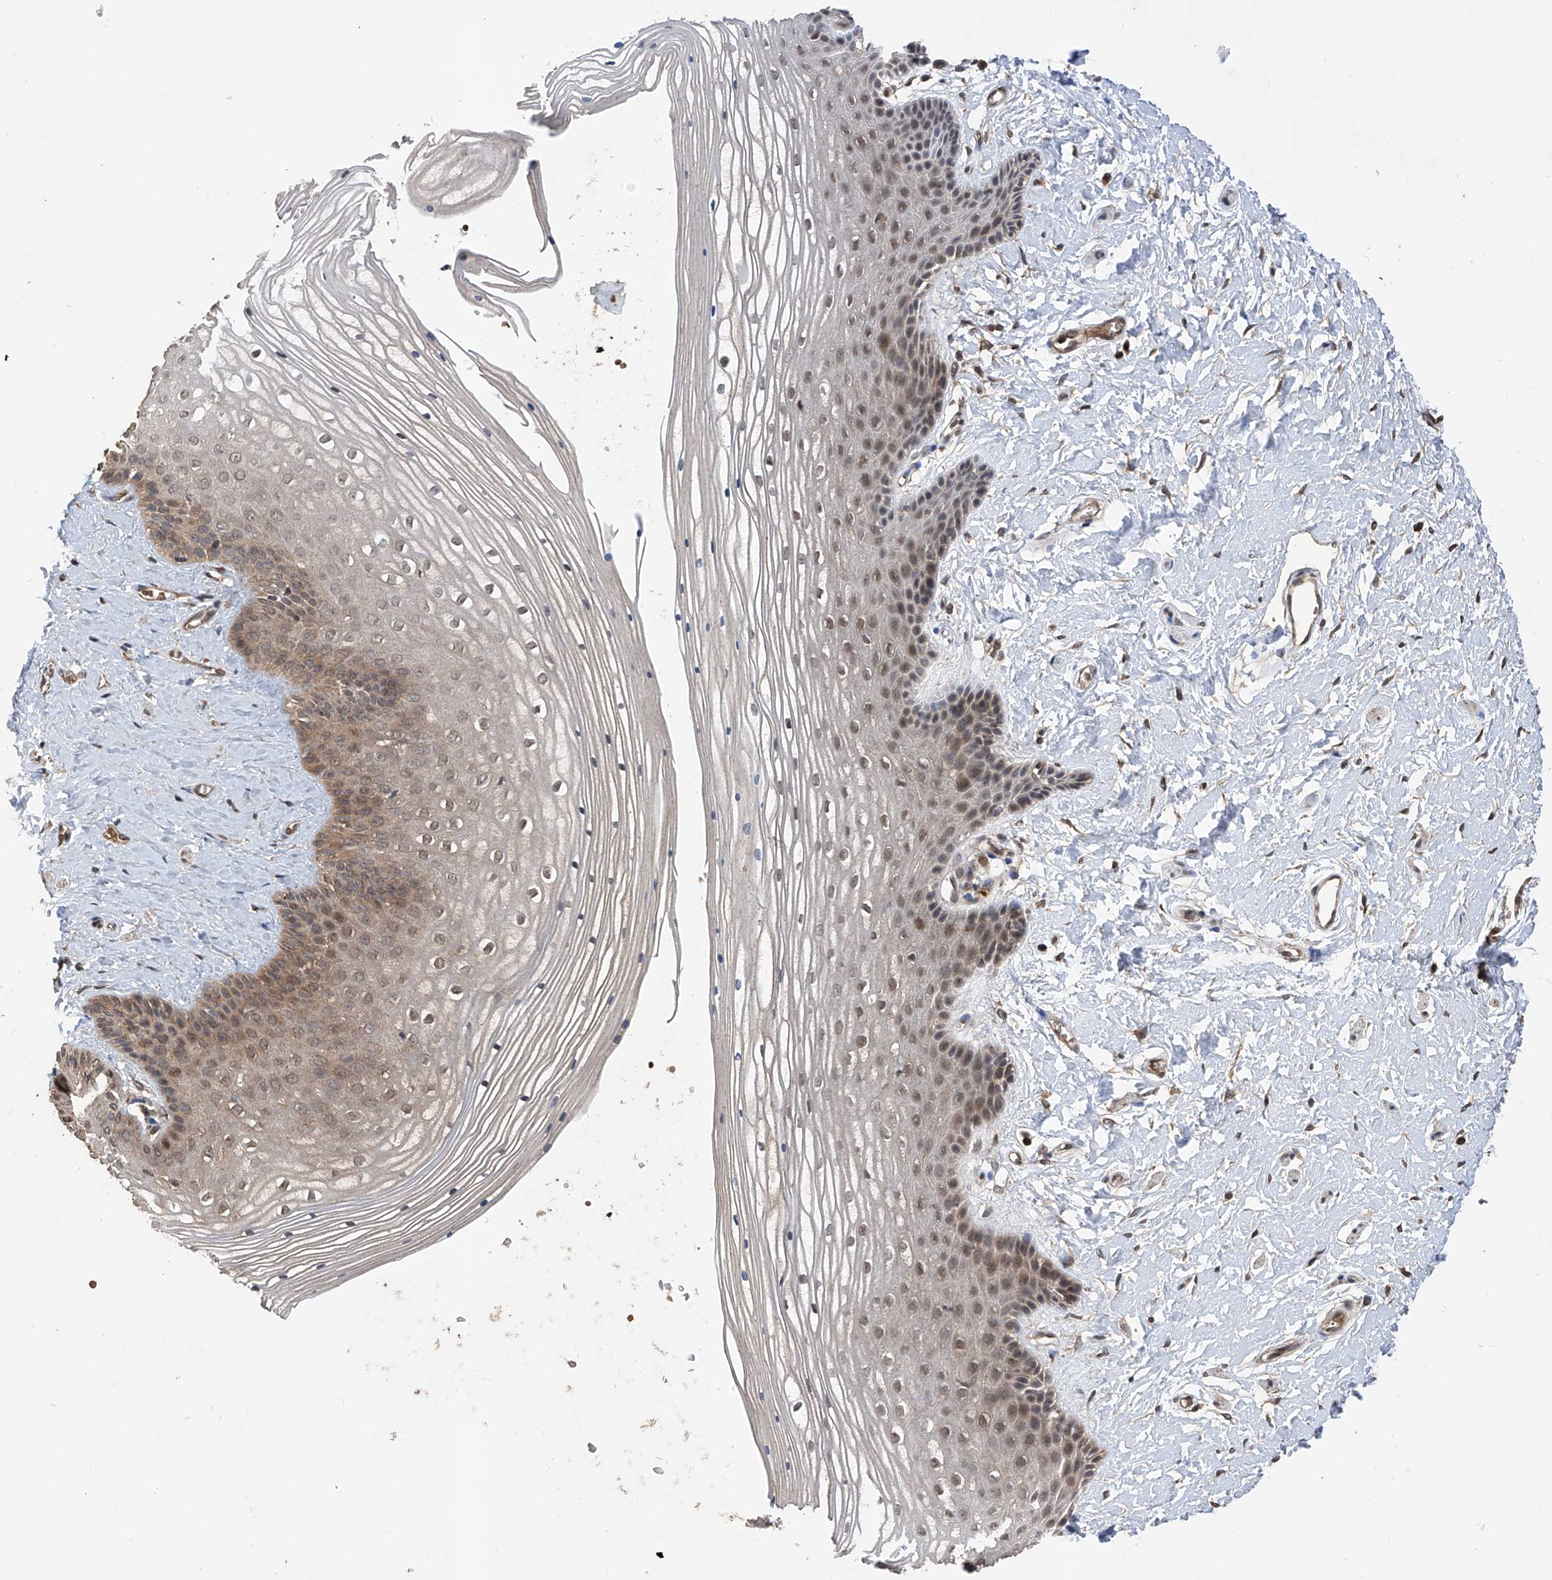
{"staining": {"intensity": "moderate", "quantity": "25%-75%", "location": "cytoplasmic/membranous,nuclear"}, "tissue": "vagina", "cell_type": "Squamous epithelial cells", "image_type": "normal", "snomed": [{"axis": "morphology", "description": "Normal tissue, NOS"}, {"axis": "topography", "description": "Vagina"}, {"axis": "topography", "description": "Cervix"}], "caption": "An IHC photomicrograph of normal tissue is shown. Protein staining in brown highlights moderate cytoplasmic/membranous,nuclear positivity in vagina within squamous epithelial cells. (IHC, brightfield microscopy, high magnification).", "gene": "LYSMD4", "patient": {"sex": "female", "age": 40}}